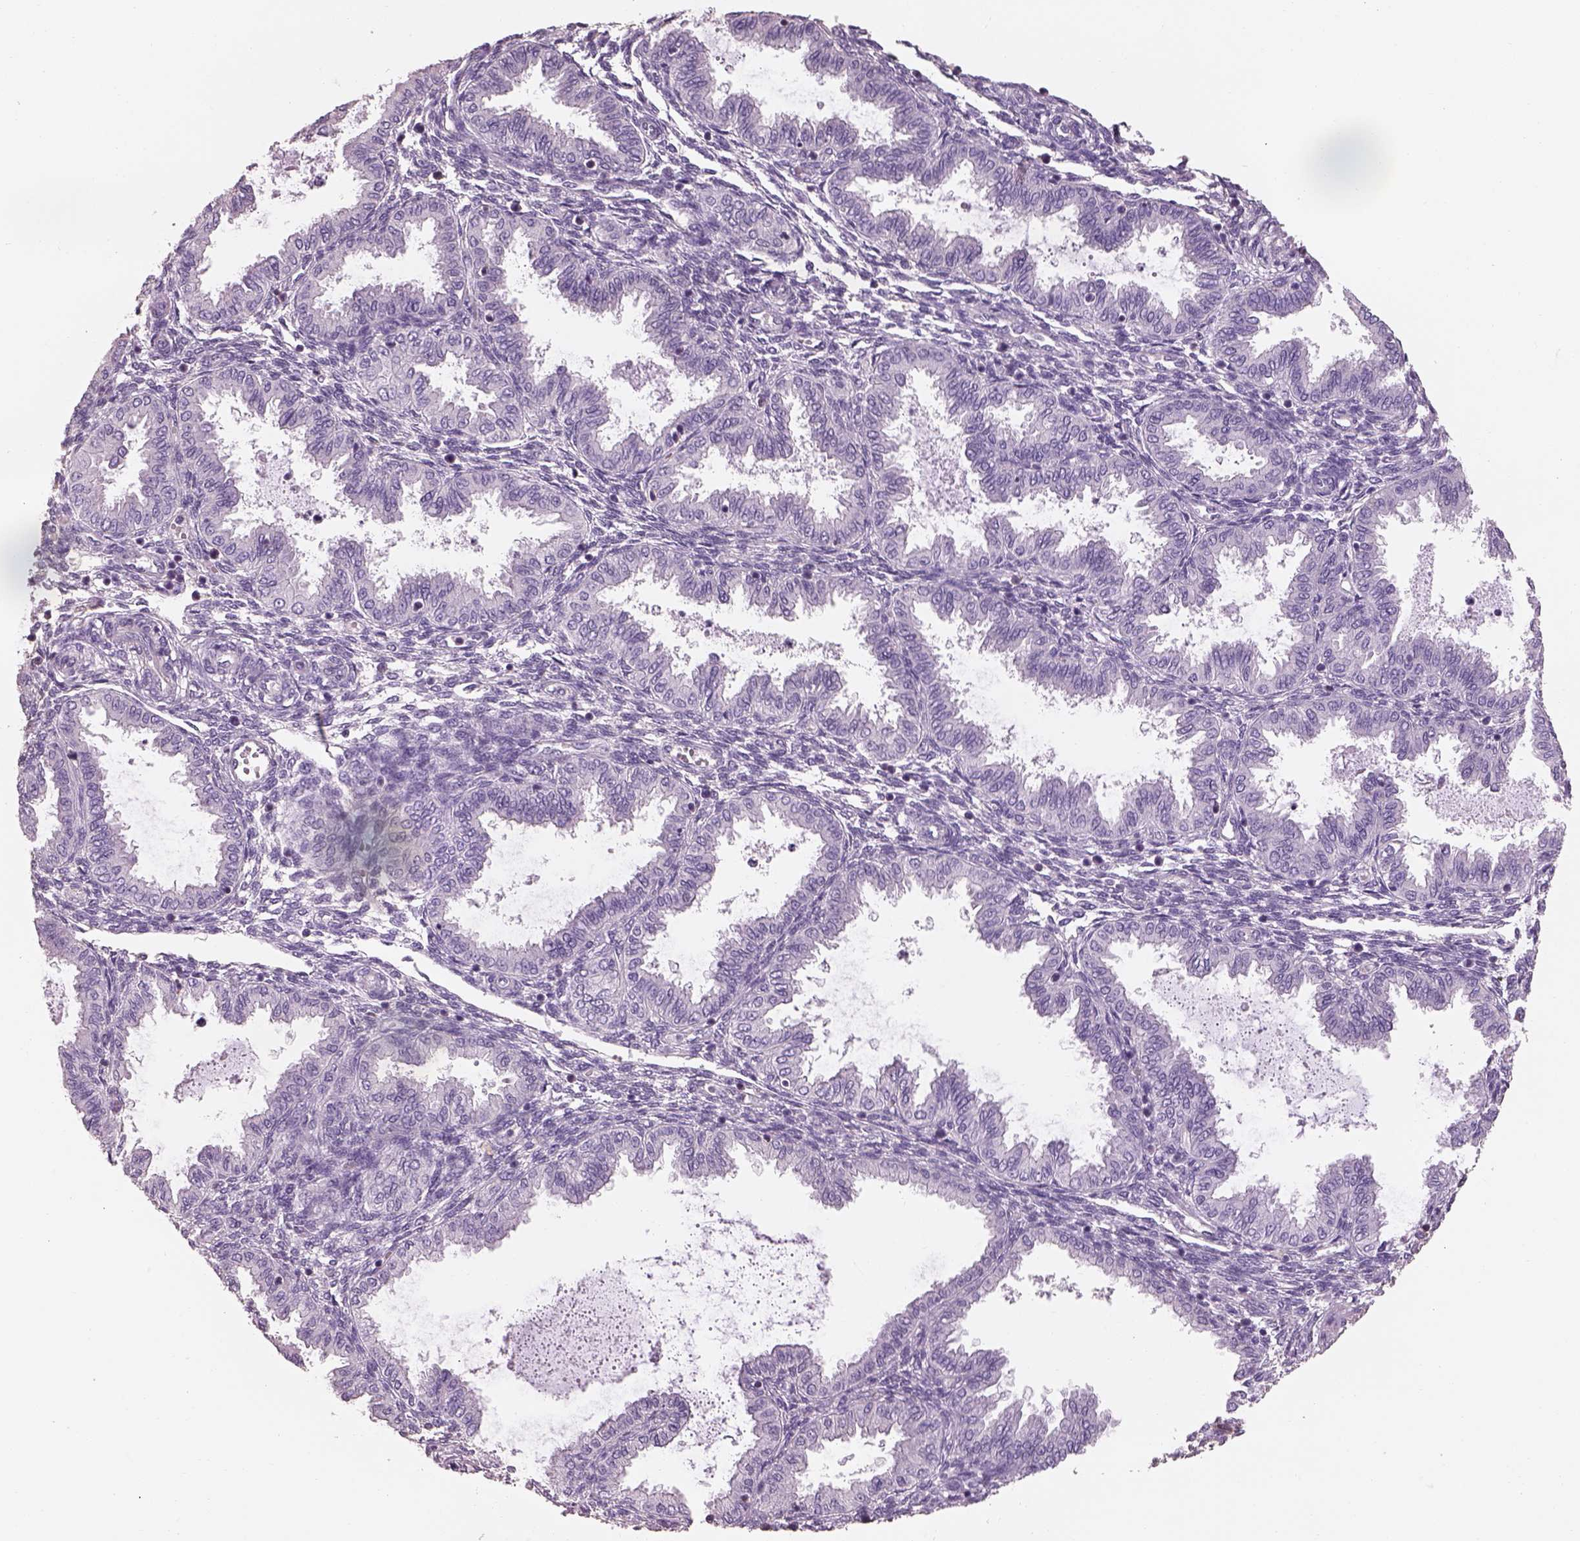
{"staining": {"intensity": "negative", "quantity": "none", "location": "none"}, "tissue": "endometrium", "cell_type": "Cells in endometrial stroma", "image_type": "normal", "snomed": [{"axis": "morphology", "description": "Normal tissue, NOS"}, {"axis": "topography", "description": "Endometrium"}], "caption": "Endometrium was stained to show a protein in brown. There is no significant staining in cells in endometrial stroma. (Brightfield microscopy of DAB (3,3'-diaminobenzidine) immunohistochemistry at high magnification).", "gene": "OTUD6A", "patient": {"sex": "female", "age": 33}}